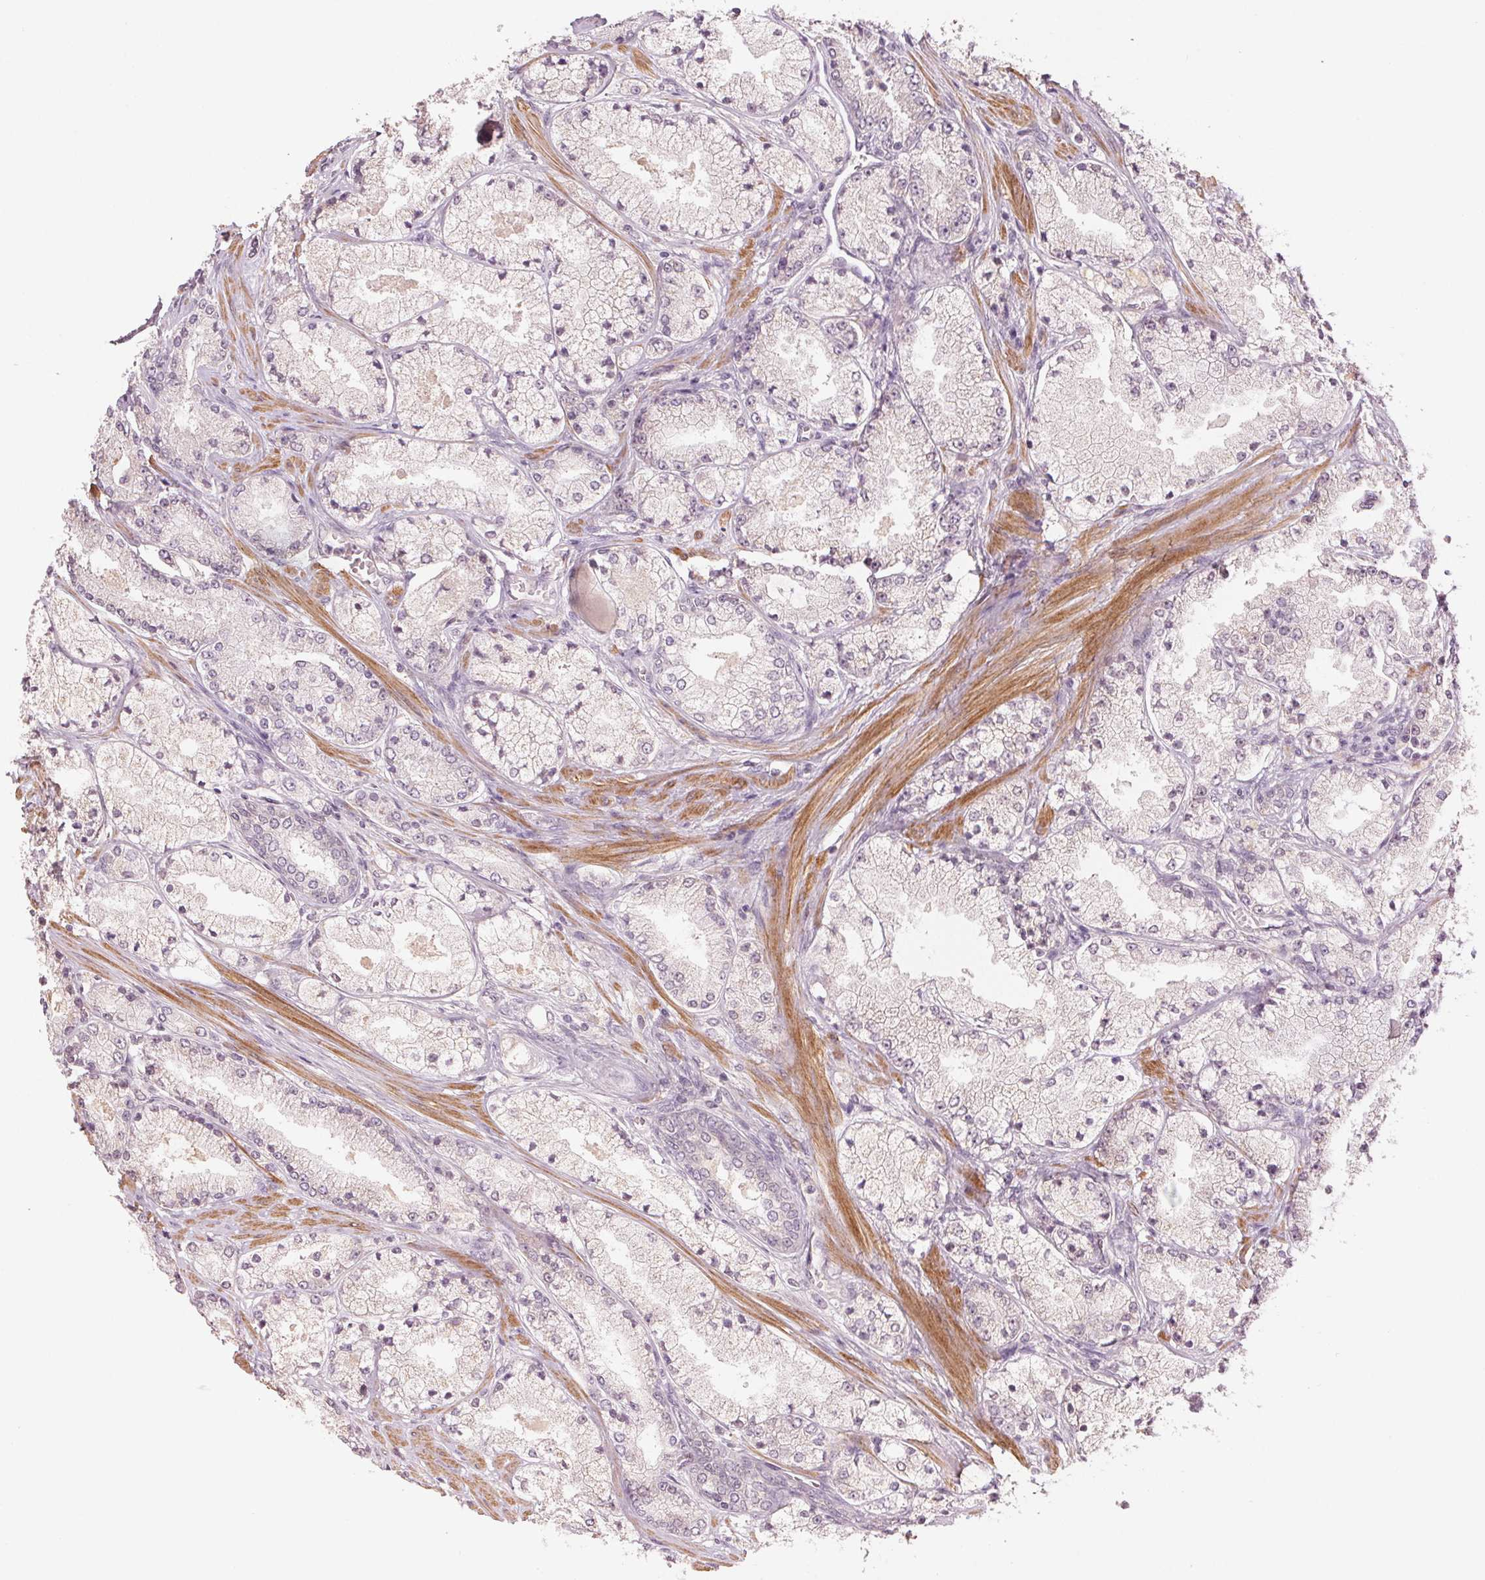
{"staining": {"intensity": "negative", "quantity": "none", "location": "none"}, "tissue": "prostate cancer", "cell_type": "Tumor cells", "image_type": "cancer", "snomed": [{"axis": "morphology", "description": "Adenocarcinoma, High grade"}, {"axis": "topography", "description": "Prostate"}], "caption": "IHC of prostate cancer shows no expression in tumor cells.", "gene": "PPIA", "patient": {"sex": "male", "age": 63}}